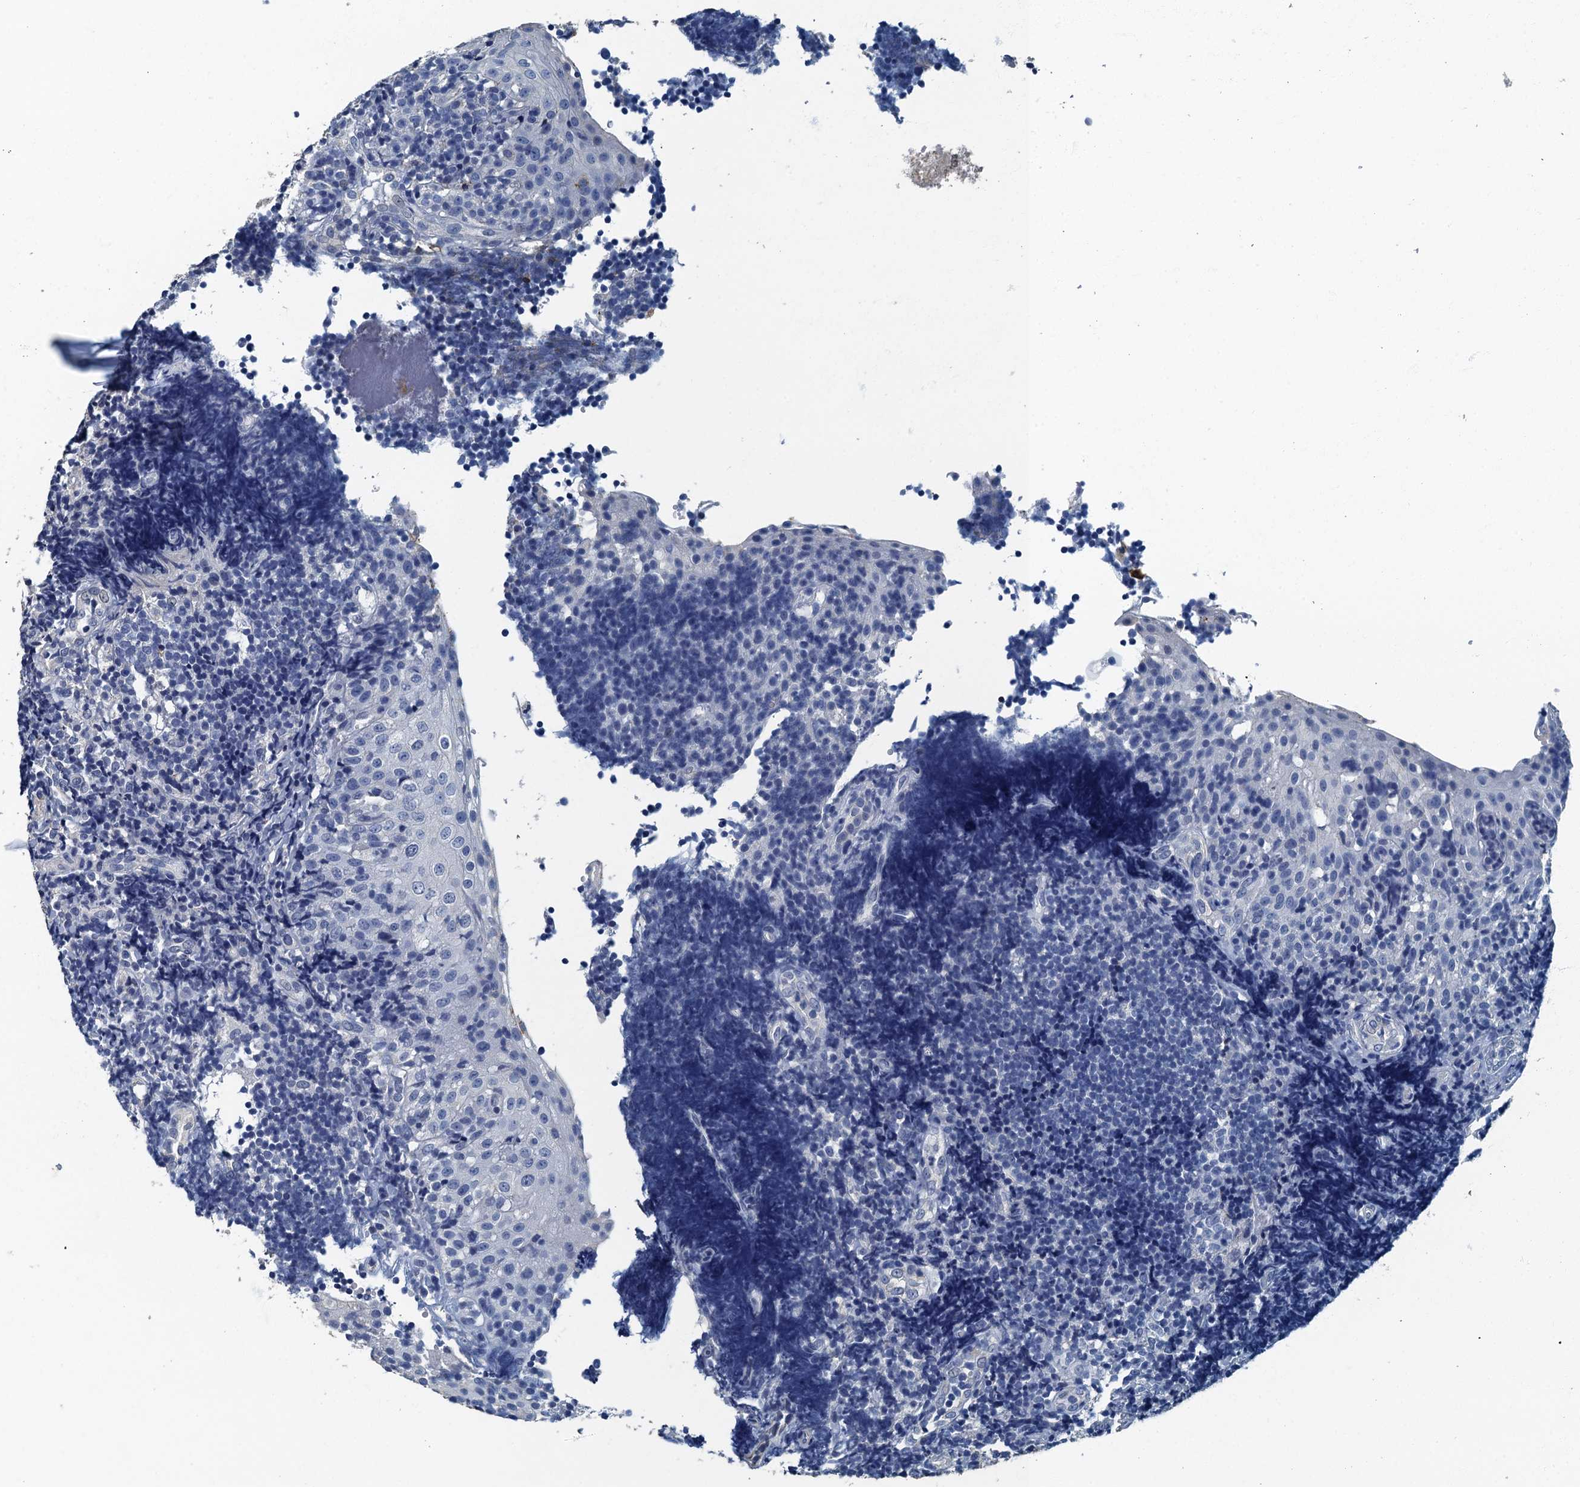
{"staining": {"intensity": "negative", "quantity": "none", "location": "none"}, "tissue": "tonsil", "cell_type": "Germinal center cells", "image_type": "normal", "snomed": [{"axis": "morphology", "description": "Normal tissue, NOS"}, {"axis": "topography", "description": "Tonsil"}], "caption": "Germinal center cells show no significant protein positivity in normal tonsil. (DAB immunohistochemistry visualized using brightfield microscopy, high magnification).", "gene": "GADL1", "patient": {"sex": "female", "age": 40}}